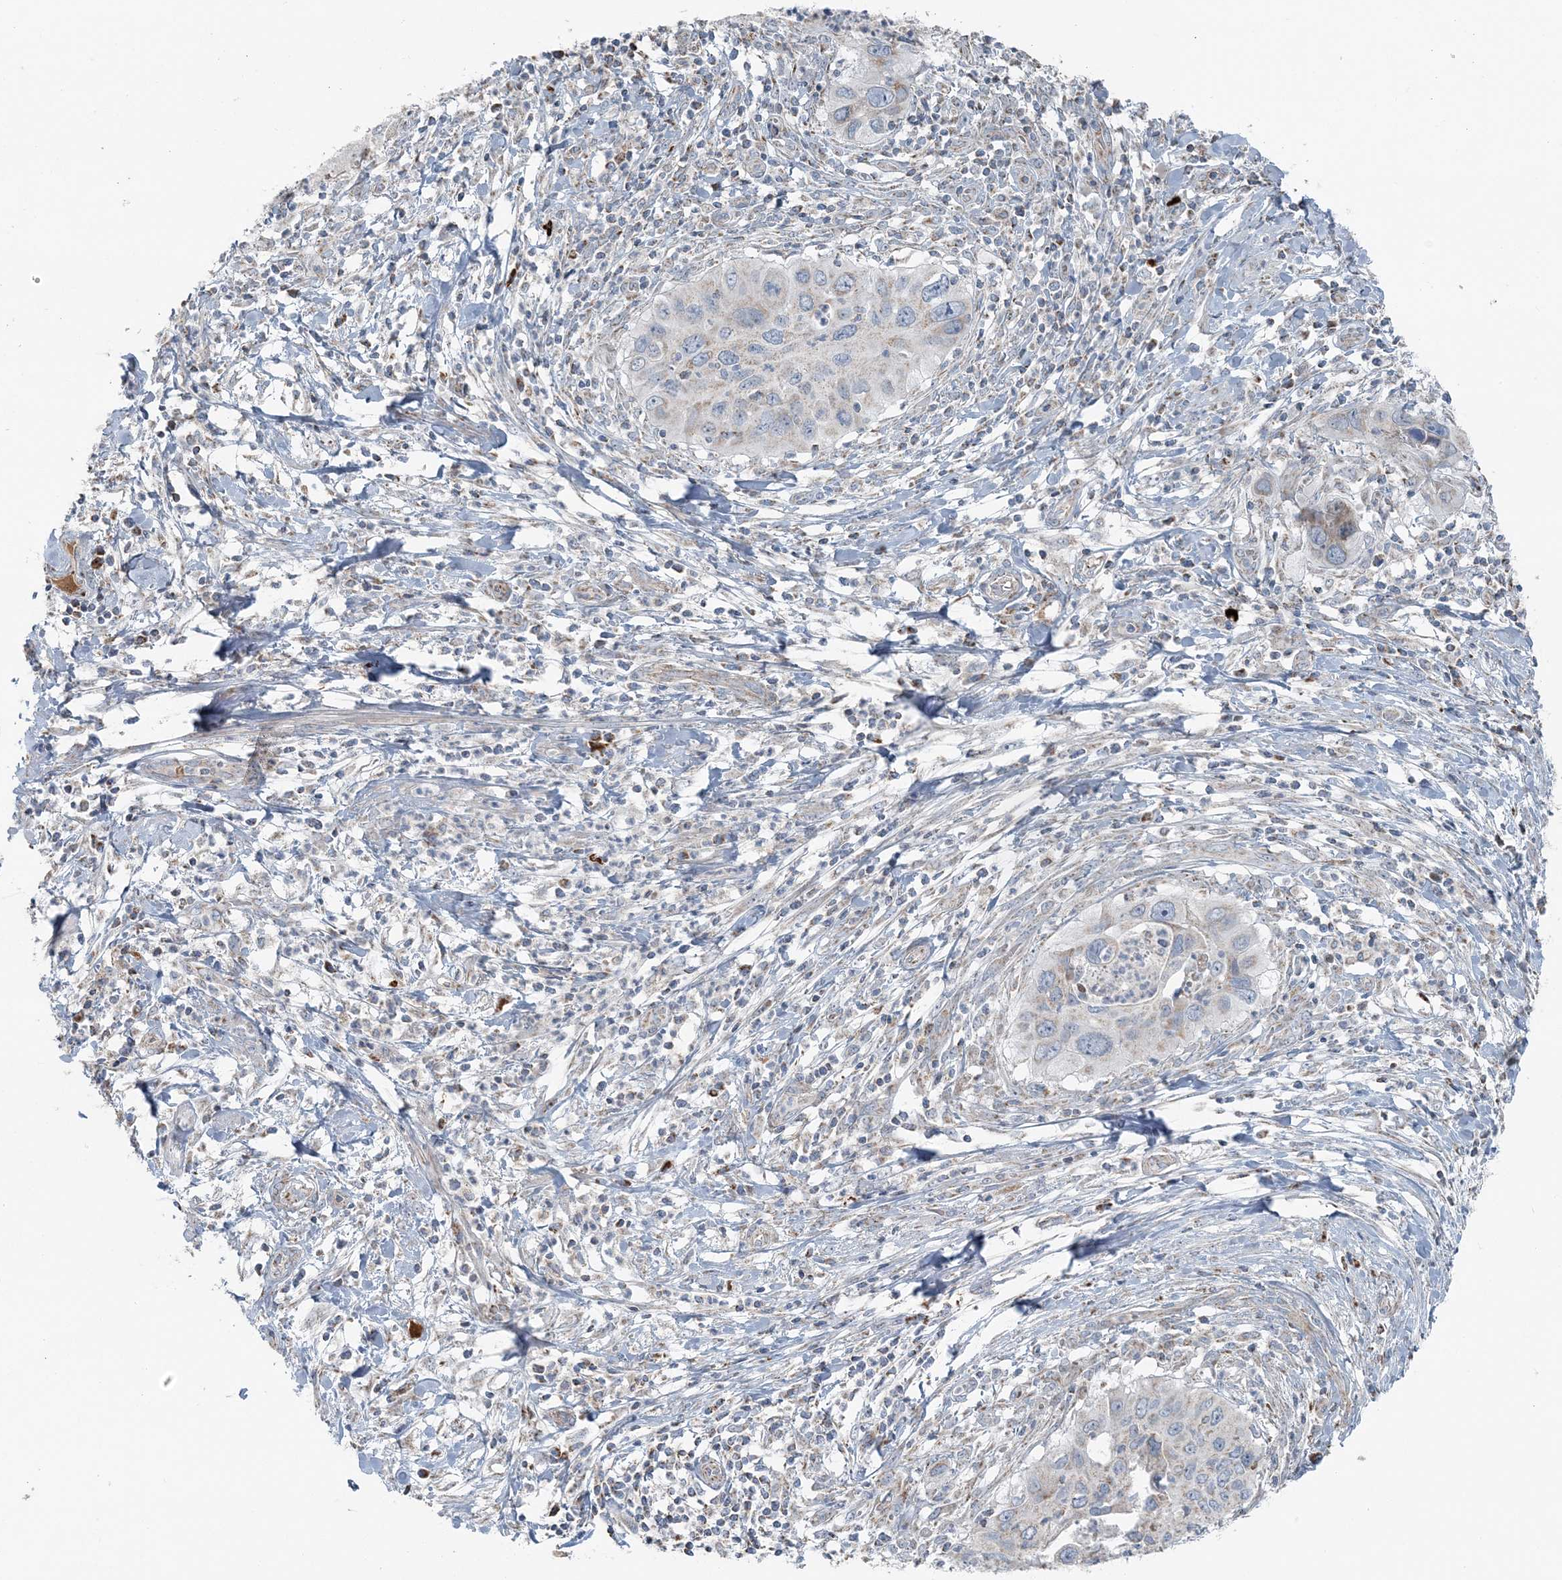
{"staining": {"intensity": "negative", "quantity": "none", "location": "none"}, "tissue": "cervical cancer", "cell_type": "Tumor cells", "image_type": "cancer", "snomed": [{"axis": "morphology", "description": "Squamous cell carcinoma, NOS"}, {"axis": "topography", "description": "Cervix"}], "caption": "IHC of human cervical squamous cell carcinoma reveals no staining in tumor cells.", "gene": "SLC22A16", "patient": {"sex": "female", "age": 38}}